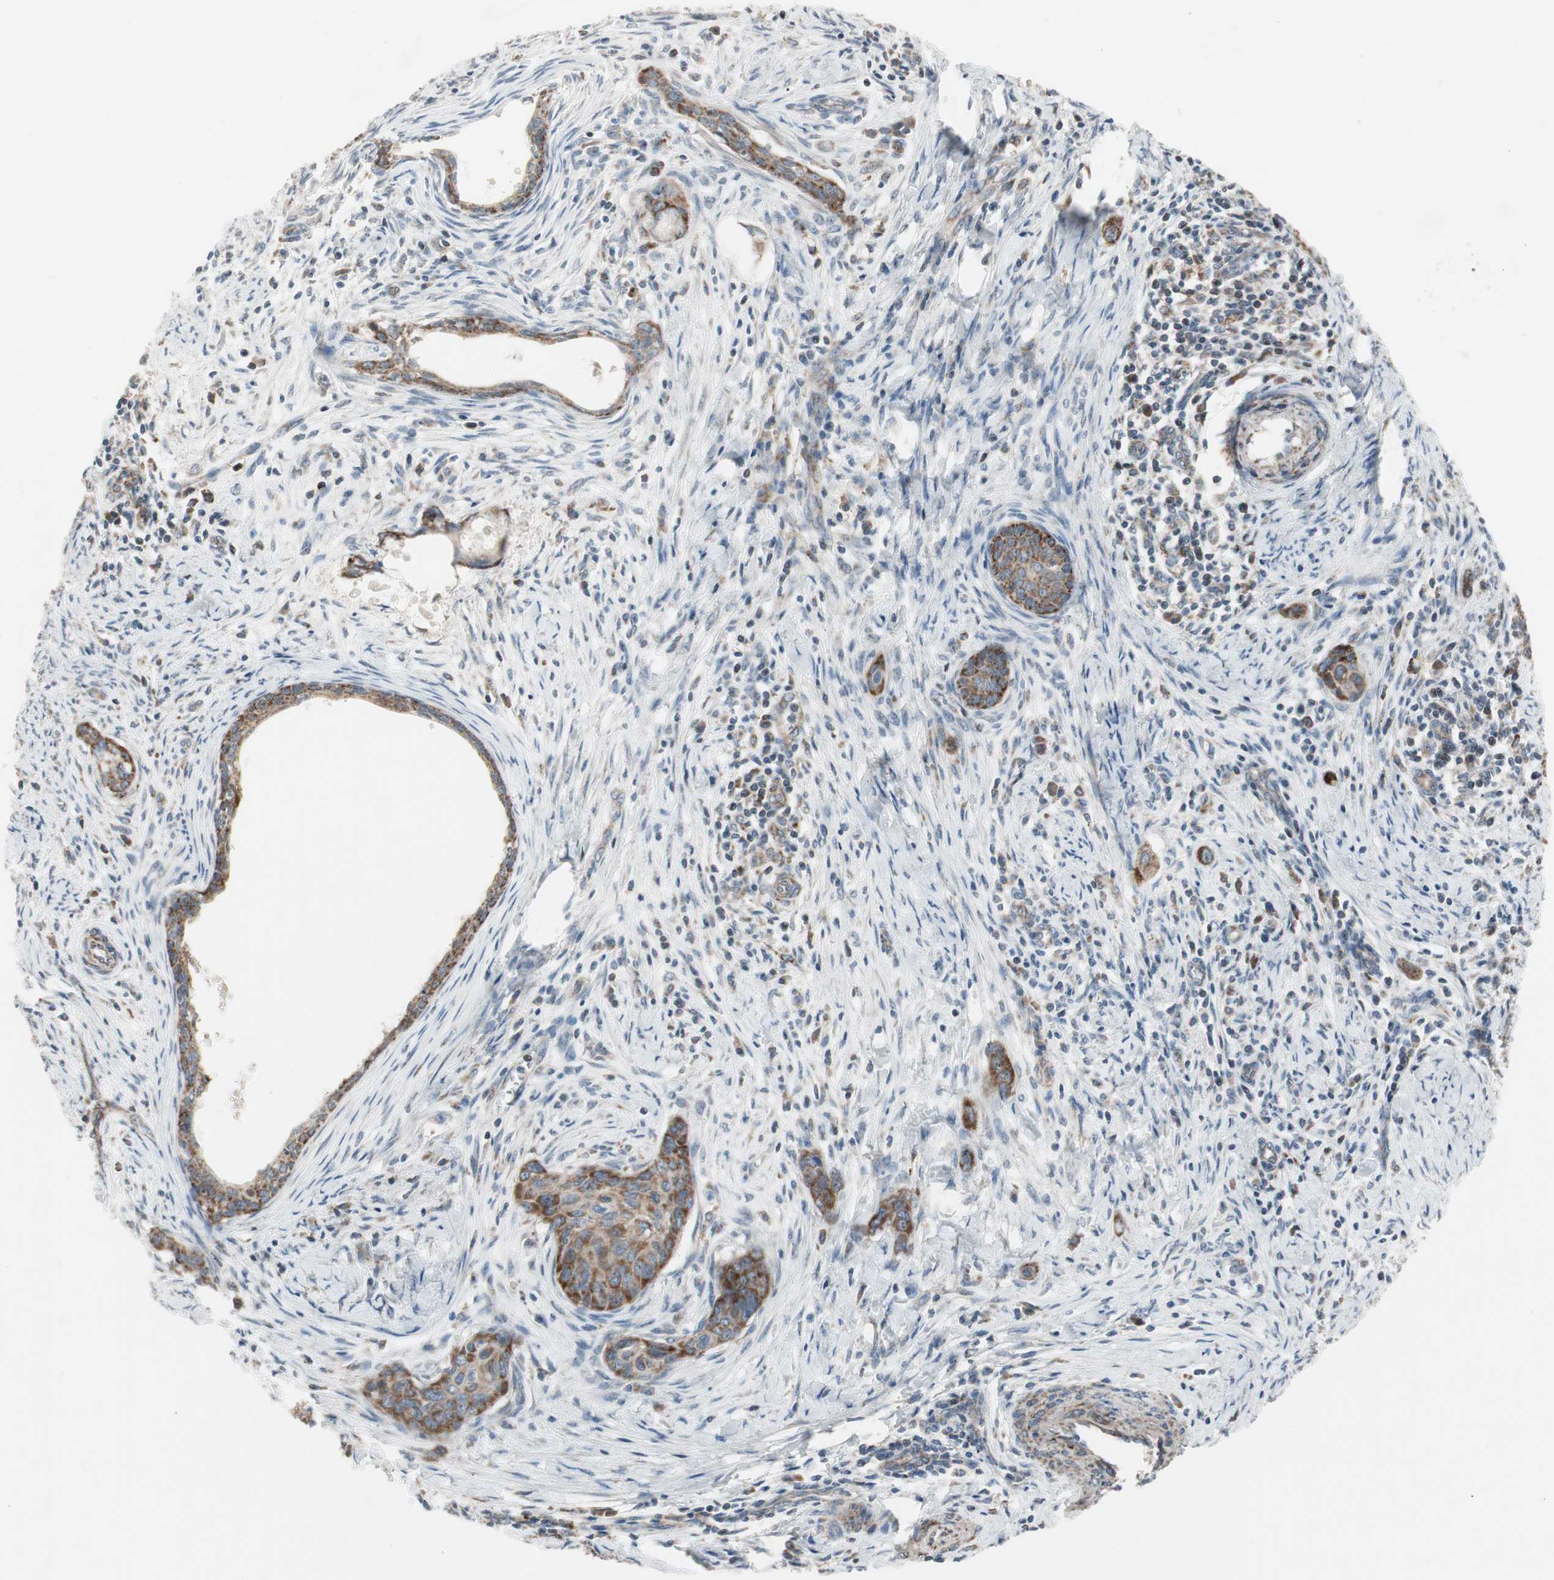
{"staining": {"intensity": "moderate", "quantity": ">75%", "location": "cytoplasmic/membranous"}, "tissue": "cervical cancer", "cell_type": "Tumor cells", "image_type": "cancer", "snomed": [{"axis": "morphology", "description": "Squamous cell carcinoma, NOS"}, {"axis": "topography", "description": "Cervix"}], "caption": "Human cervical cancer stained with a brown dye displays moderate cytoplasmic/membranous positive staining in approximately >75% of tumor cells.", "gene": "CPT1A", "patient": {"sex": "female", "age": 33}}